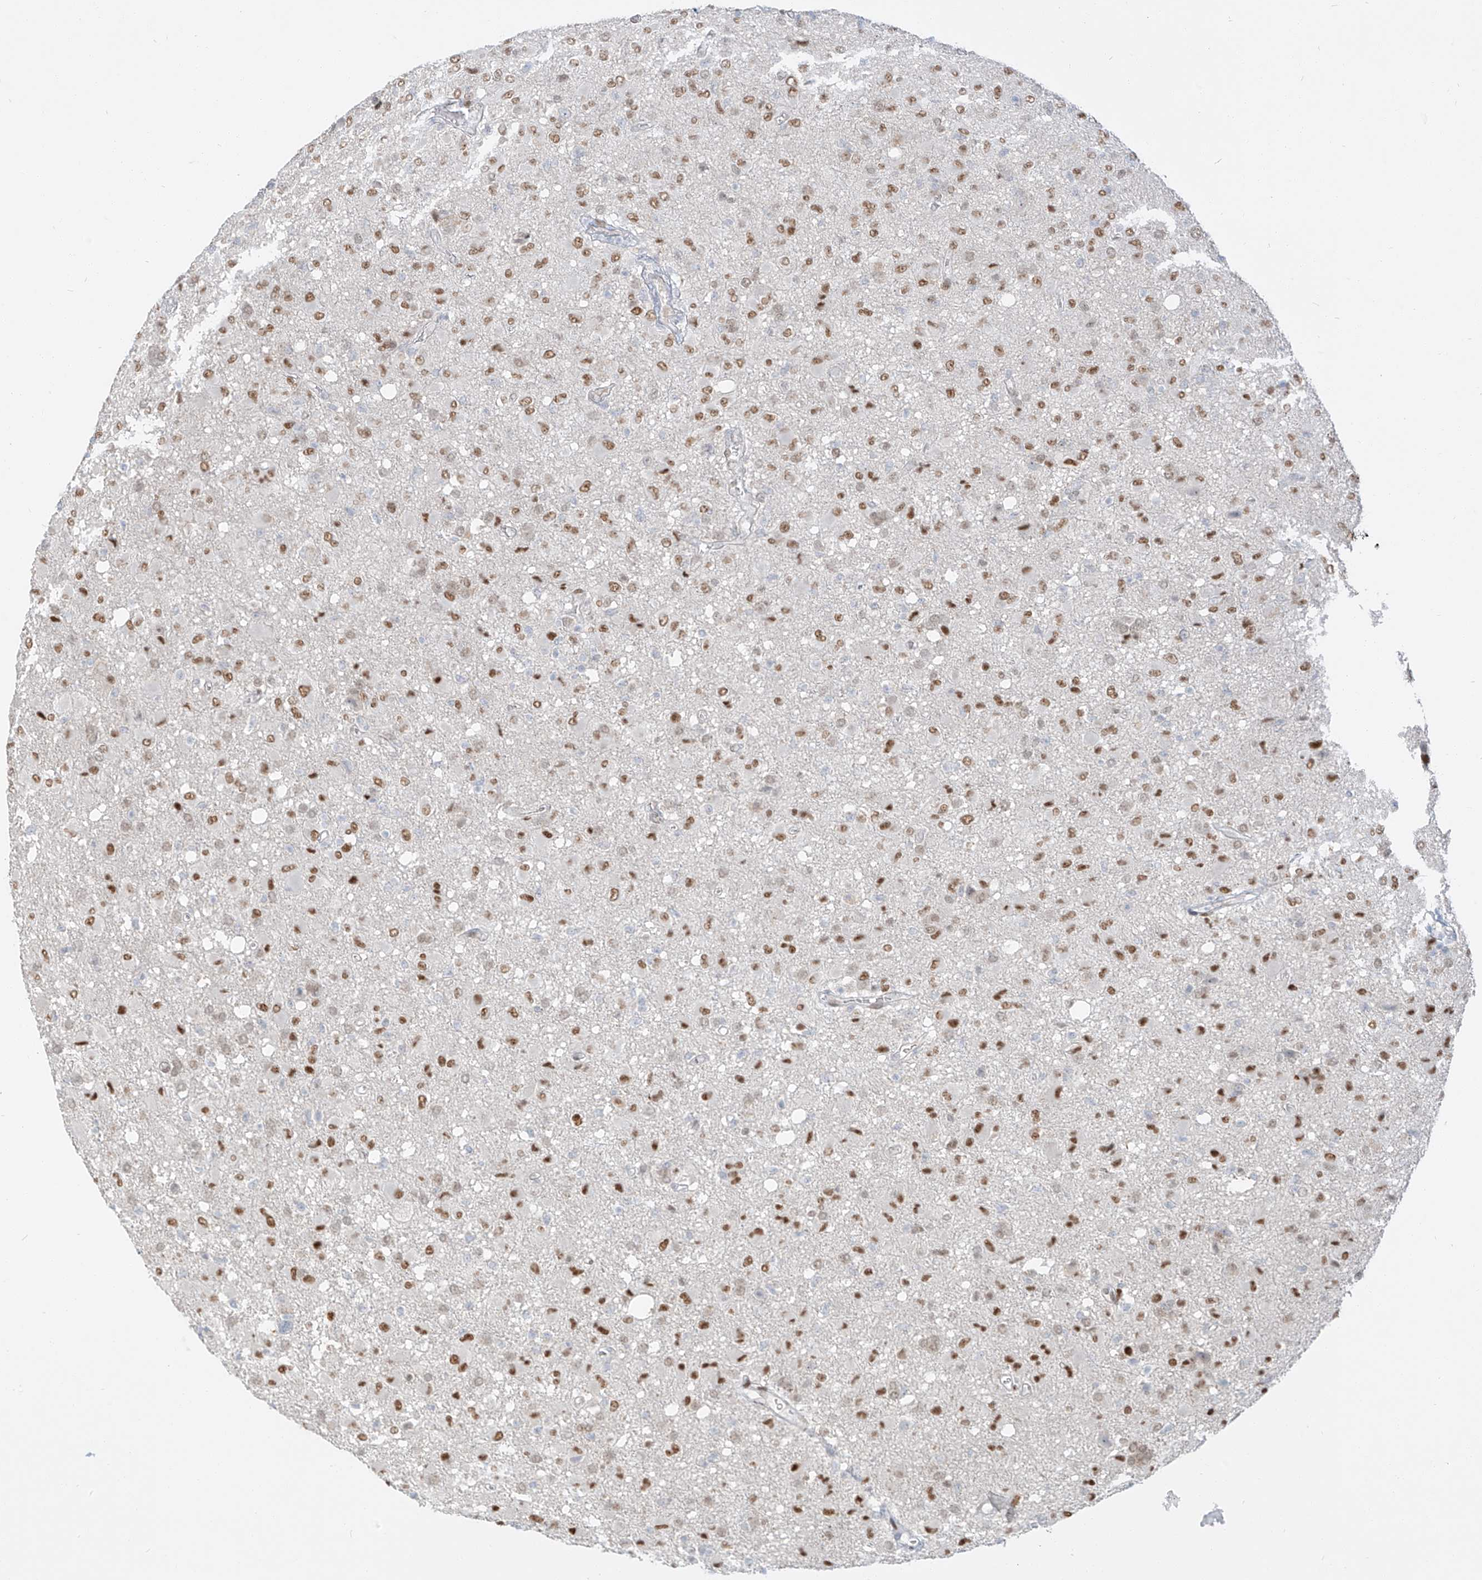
{"staining": {"intensity": "moderate", "quantity": ">75%", "location": "nuclear"}, "tissue": "glioma", "cell_type": "Tumor cells", "image_type": "cancer", "snomed": [{"axis": "morphology", "description": "Glioma, malignant, High grade"}, {"axis": "topography", "description": "Brain"}], "caption": "This photomicrograph reveals immunohistochemistry (IHC) staining of human high-grade glioma (malignant), with medium moderate nuclear expression in approximately >75% of tumor cells.", "gene": "ZNF774", "patient": {"sex": "female", "age": 57}}